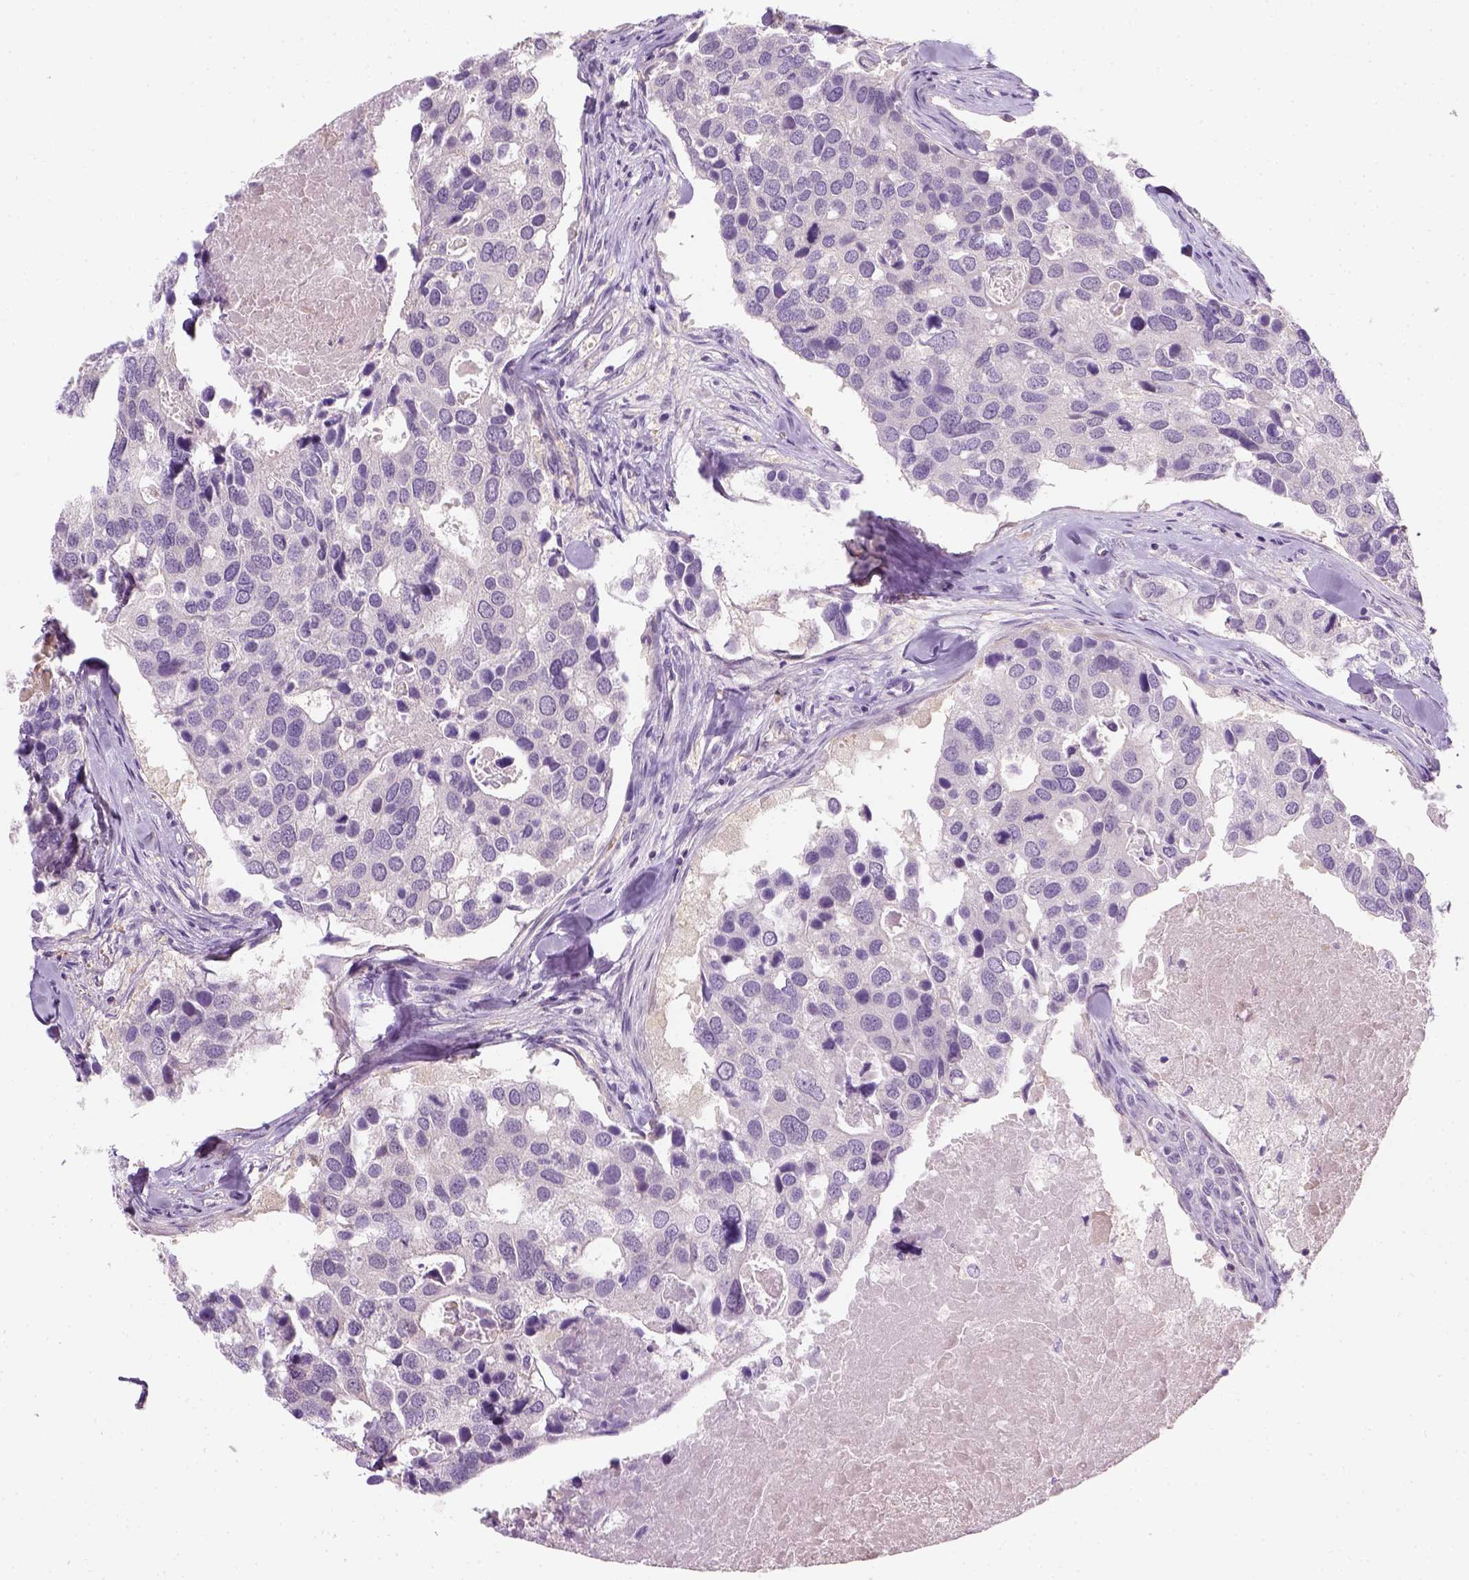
{"staining": {"intensity": "negative", "quantity": "none", "location": "none"}, "tissue": "breast cancer", "cell_type": "Tumor cells", "image_type": "cancer", "snomed": [{"axis": "morphology", "description": "Duct carcinoma"}, {"axis": "topography", "description": "Breast"}], "caption": "Human breast cancer (invasive ductal carcinoma) stained for a protein using immunohistochemistry exhibits no staining in tumor cells.", "gene": "EPHB1", "patient": {"sex": "female", "age": 83}}